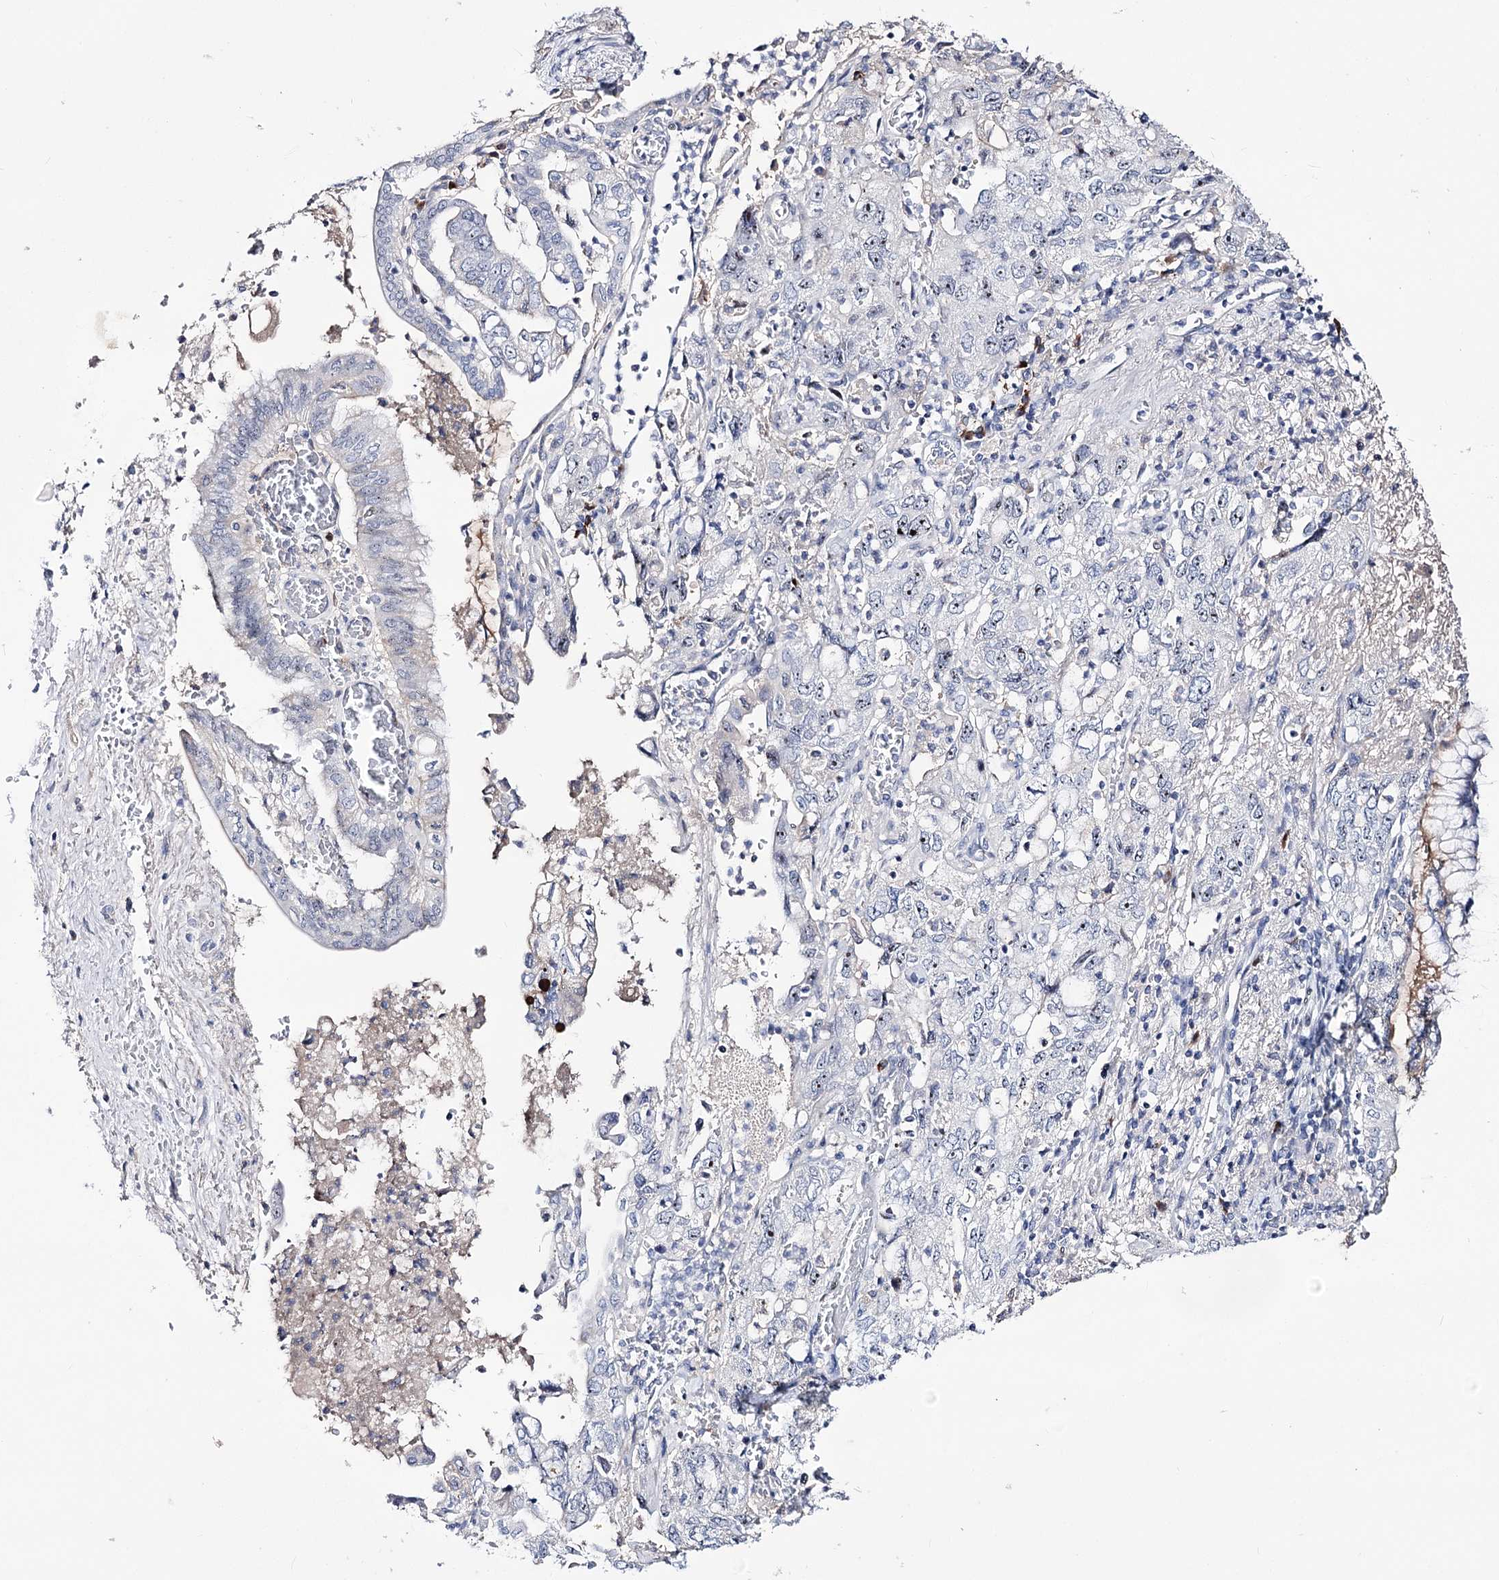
{"staining": {"intensity": "negative", "quantity": "none", "location": "none"}, "tissue": "pancreatic cancer", "cell_type": "Tumor cells", "image_type": "cancer", "snomed": [{"axis": "morphology", "description": "Adenocarcinoma, NOS"}, {"axis": "topography", "description": "Pancreas"}], "caption": "Tumor cells are negative for protein expression in human pancreatic adenocarcinoma.", "gene": "PCGF5", "patient": {"sex": "female", "age": 73}}